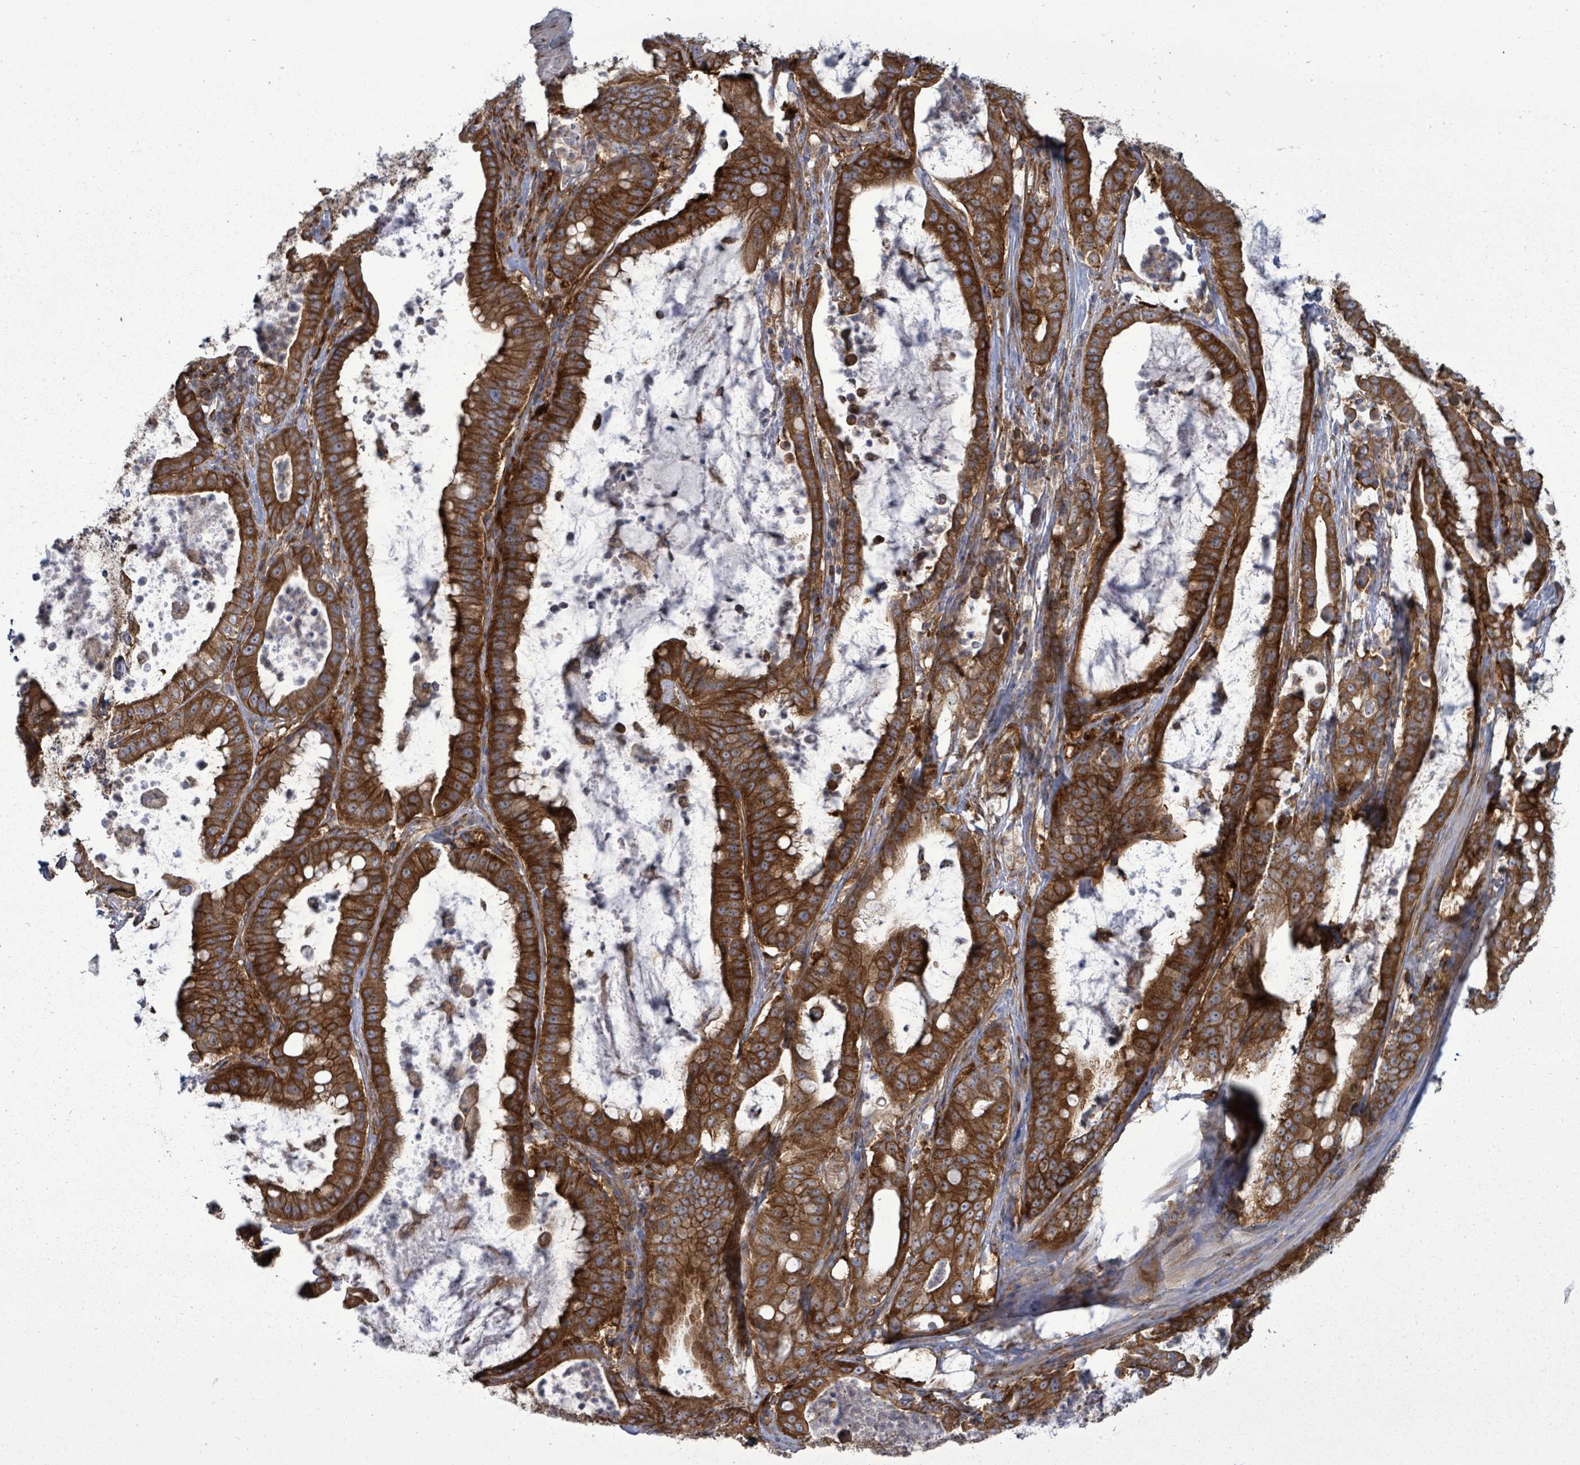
{"staining": {"intensity": "strong", "quantity": ">75%", "location": "cytoplasmic/membranous"}, "tissue": "pancreatic cancer", "cell_type": "Tumor cells", "image_type": "cancer", "snomed": [{"axis": "morphology", "description": "Adenocarcinoma, NOS"}, {"axis": "topography", "description": "Pancreas"}], "caption": "Brown immunohistochemical staining in human pancreatic cancer (adenocarcinoma) reveals strong cytoplasmic/membranous positivity in approximately >75% of tumor cells. The staining was performed using DAB (3,3'-diaminobenzidine), with brown indicating positive protein expression. Nuclei are stained blue with hematoxylin.", "gene": "EIF3C", "patient": {"sex": "male", "age": 71}}